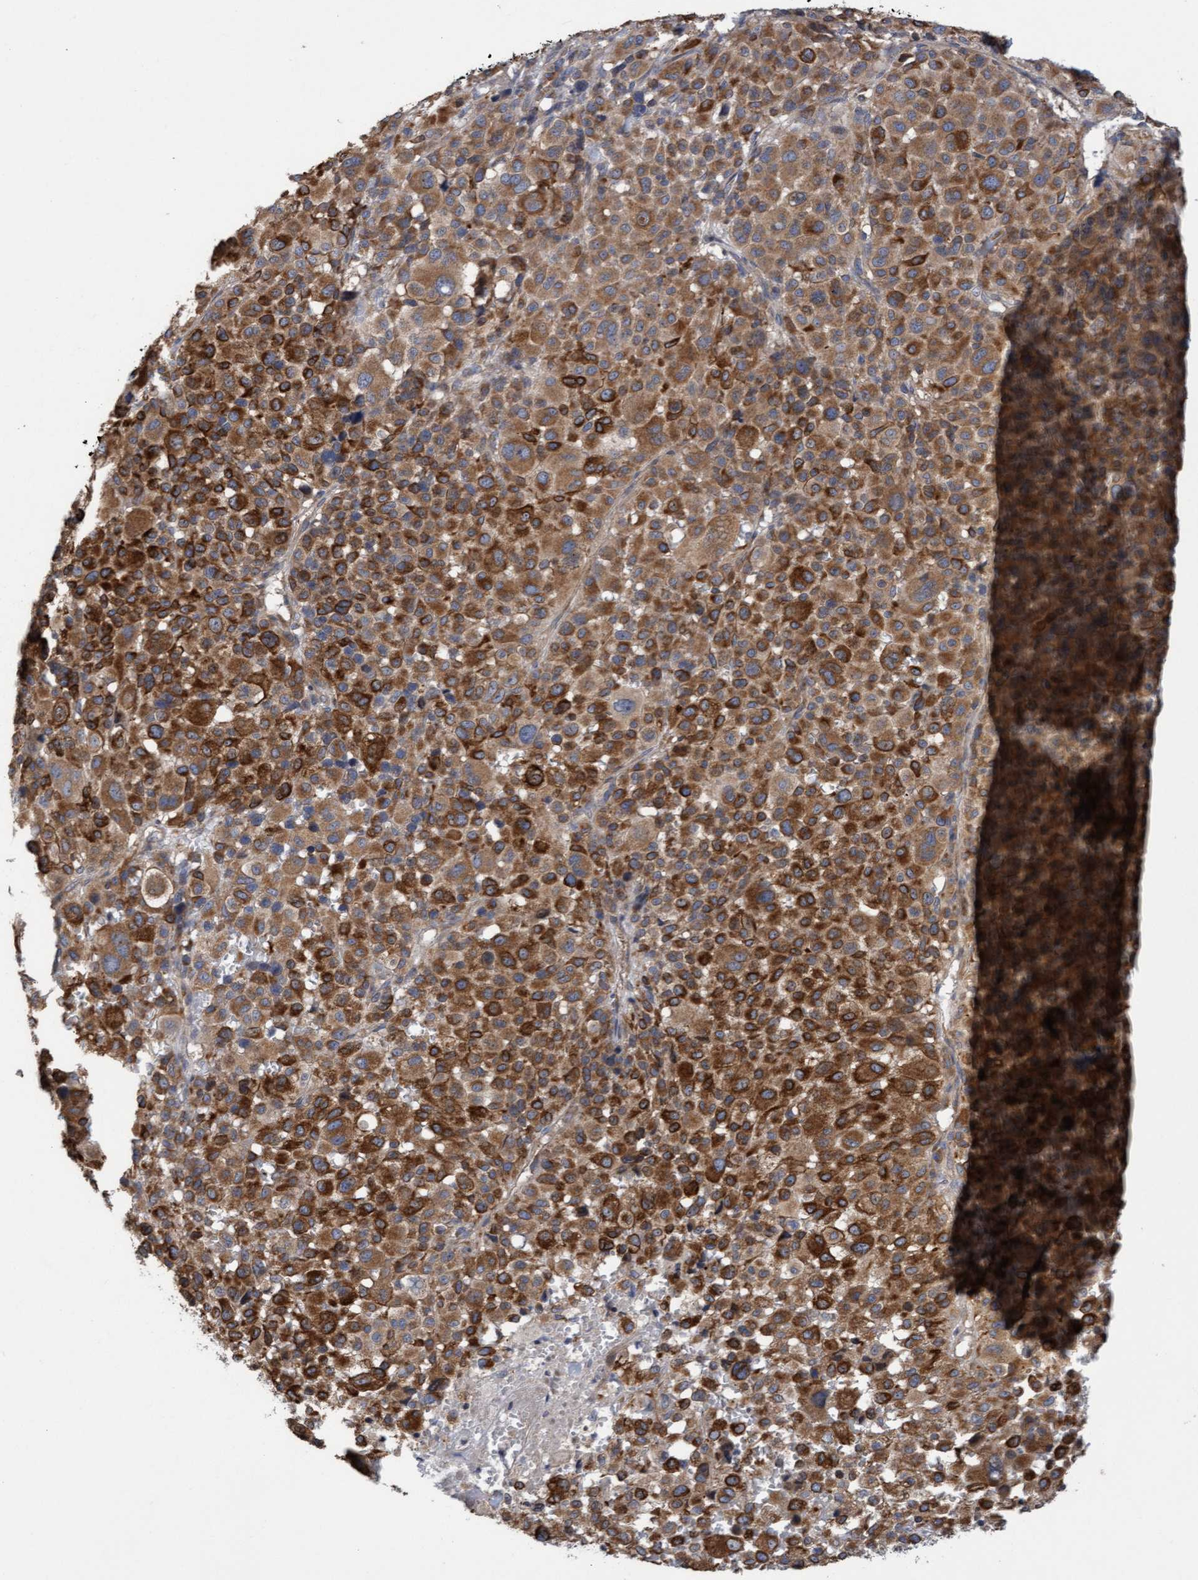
{"staining": {"intensity": "strong", "quantity": ">75%", "location": "cytoplasmic/membranous"}, "tissue": "melanoma", "cell_type": "Tumor cells", "image_type": "cancer", "snomed": [{"axis": "morphology", "description": "Malignant melanoma, Metastatic site"}, {"axis": "topography", "description": "Skin"}], "caption": "Immunohistochemistry (IHC) of human melanoma demonstrates high levels of strong cytoplasmic/membranous staining in about >75% of tumor cells.", "gene": "ELP5", "patient": {"sex": "female", "age": 74}}